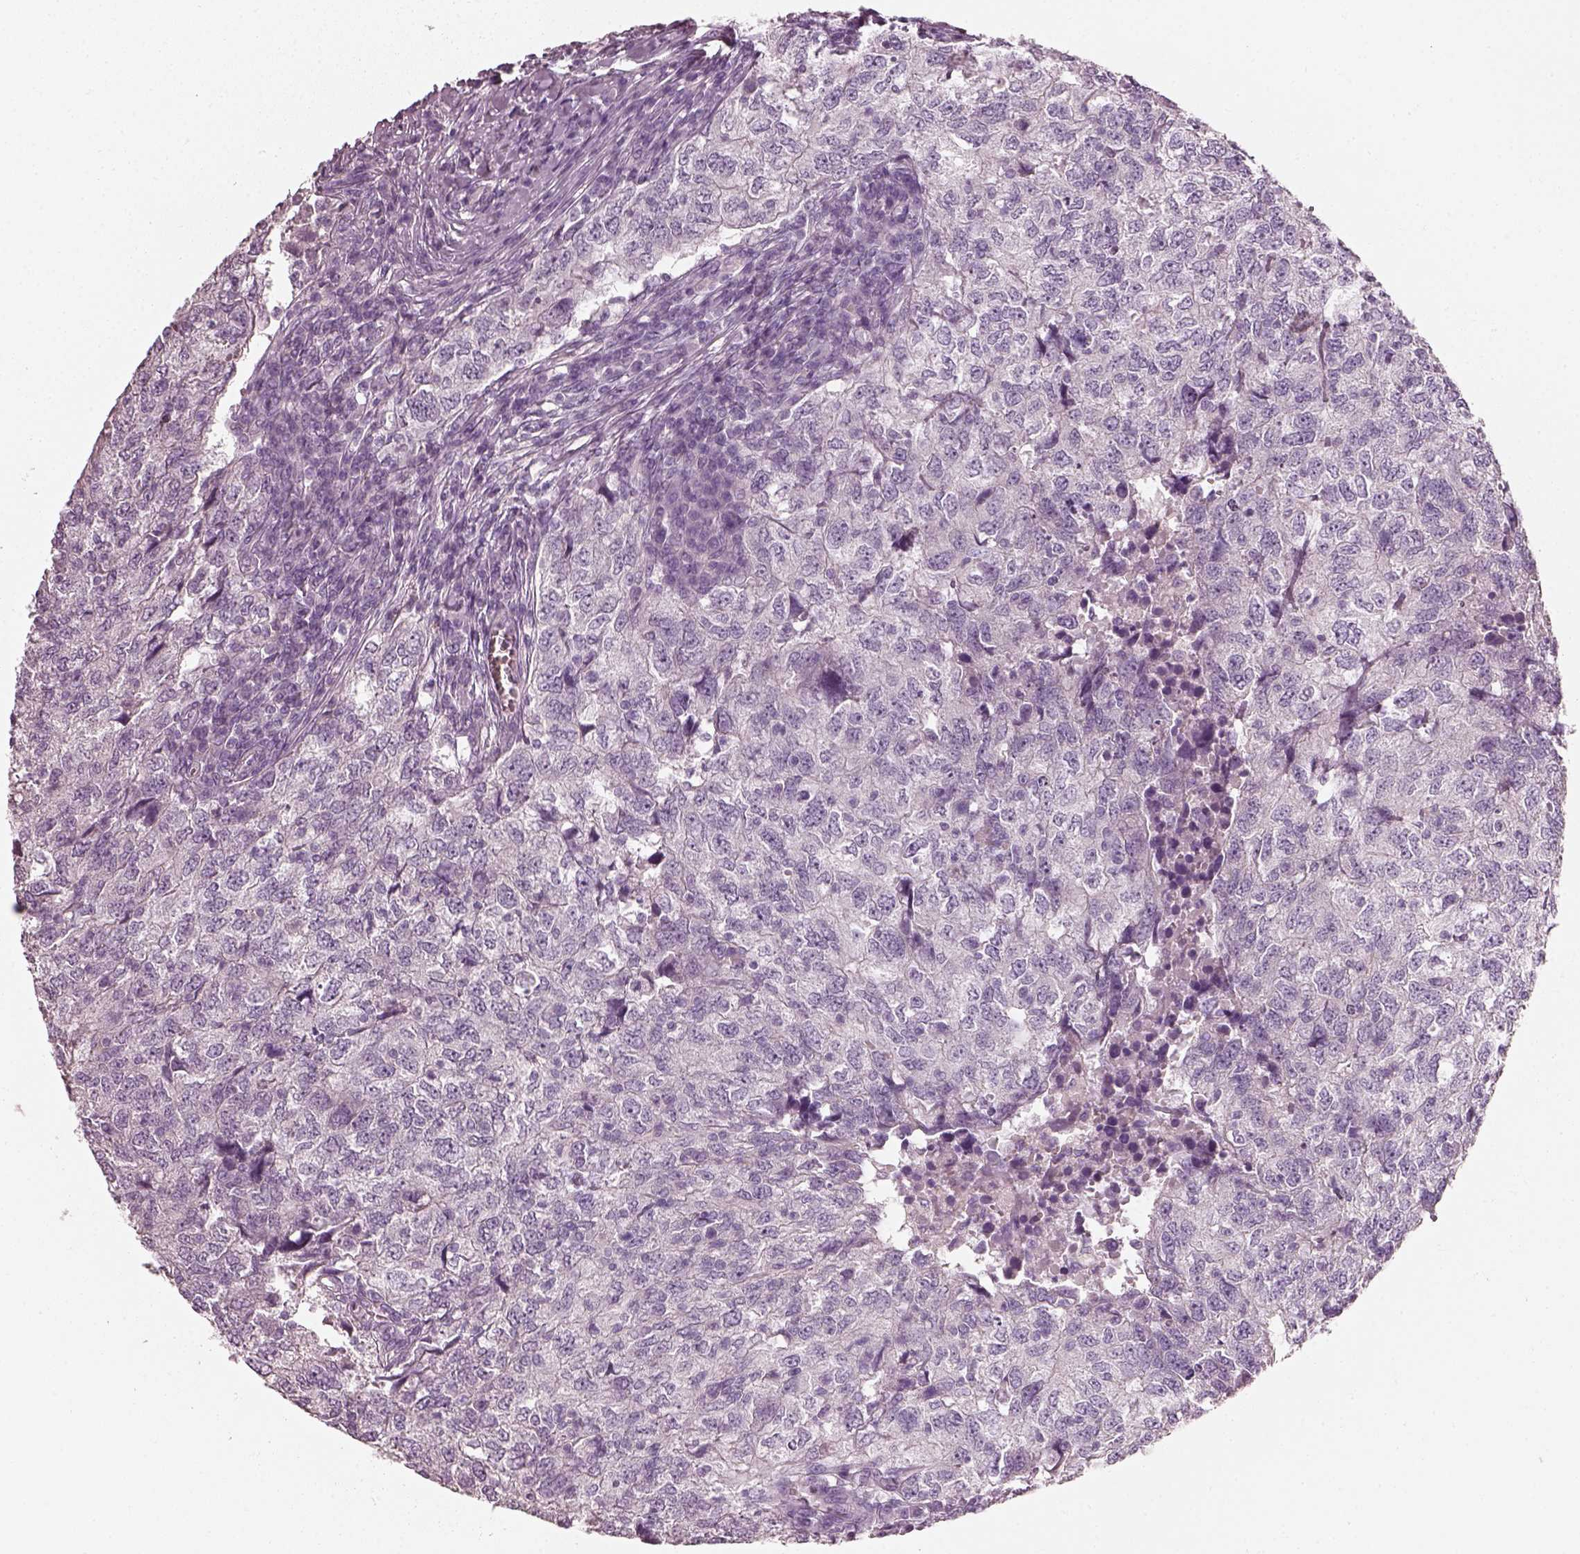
{"staining": {"intensity": "negative", "quantity": "none", "location": "none"}, "tissue": "breast cancer", "cell_type": "Tumor cells", "image_type": "cancer", "snomed": [{"axis": "morphology", "description": "Duct carcinoma"}, {"axis": "topography", "description": "Breast"}], "caption": "Immunohistochemical staining of human breast cancer reveals no significant positivity in tumor cells.", "gene": "PNOC", "patient": {"sex": "female", "age": 30}}